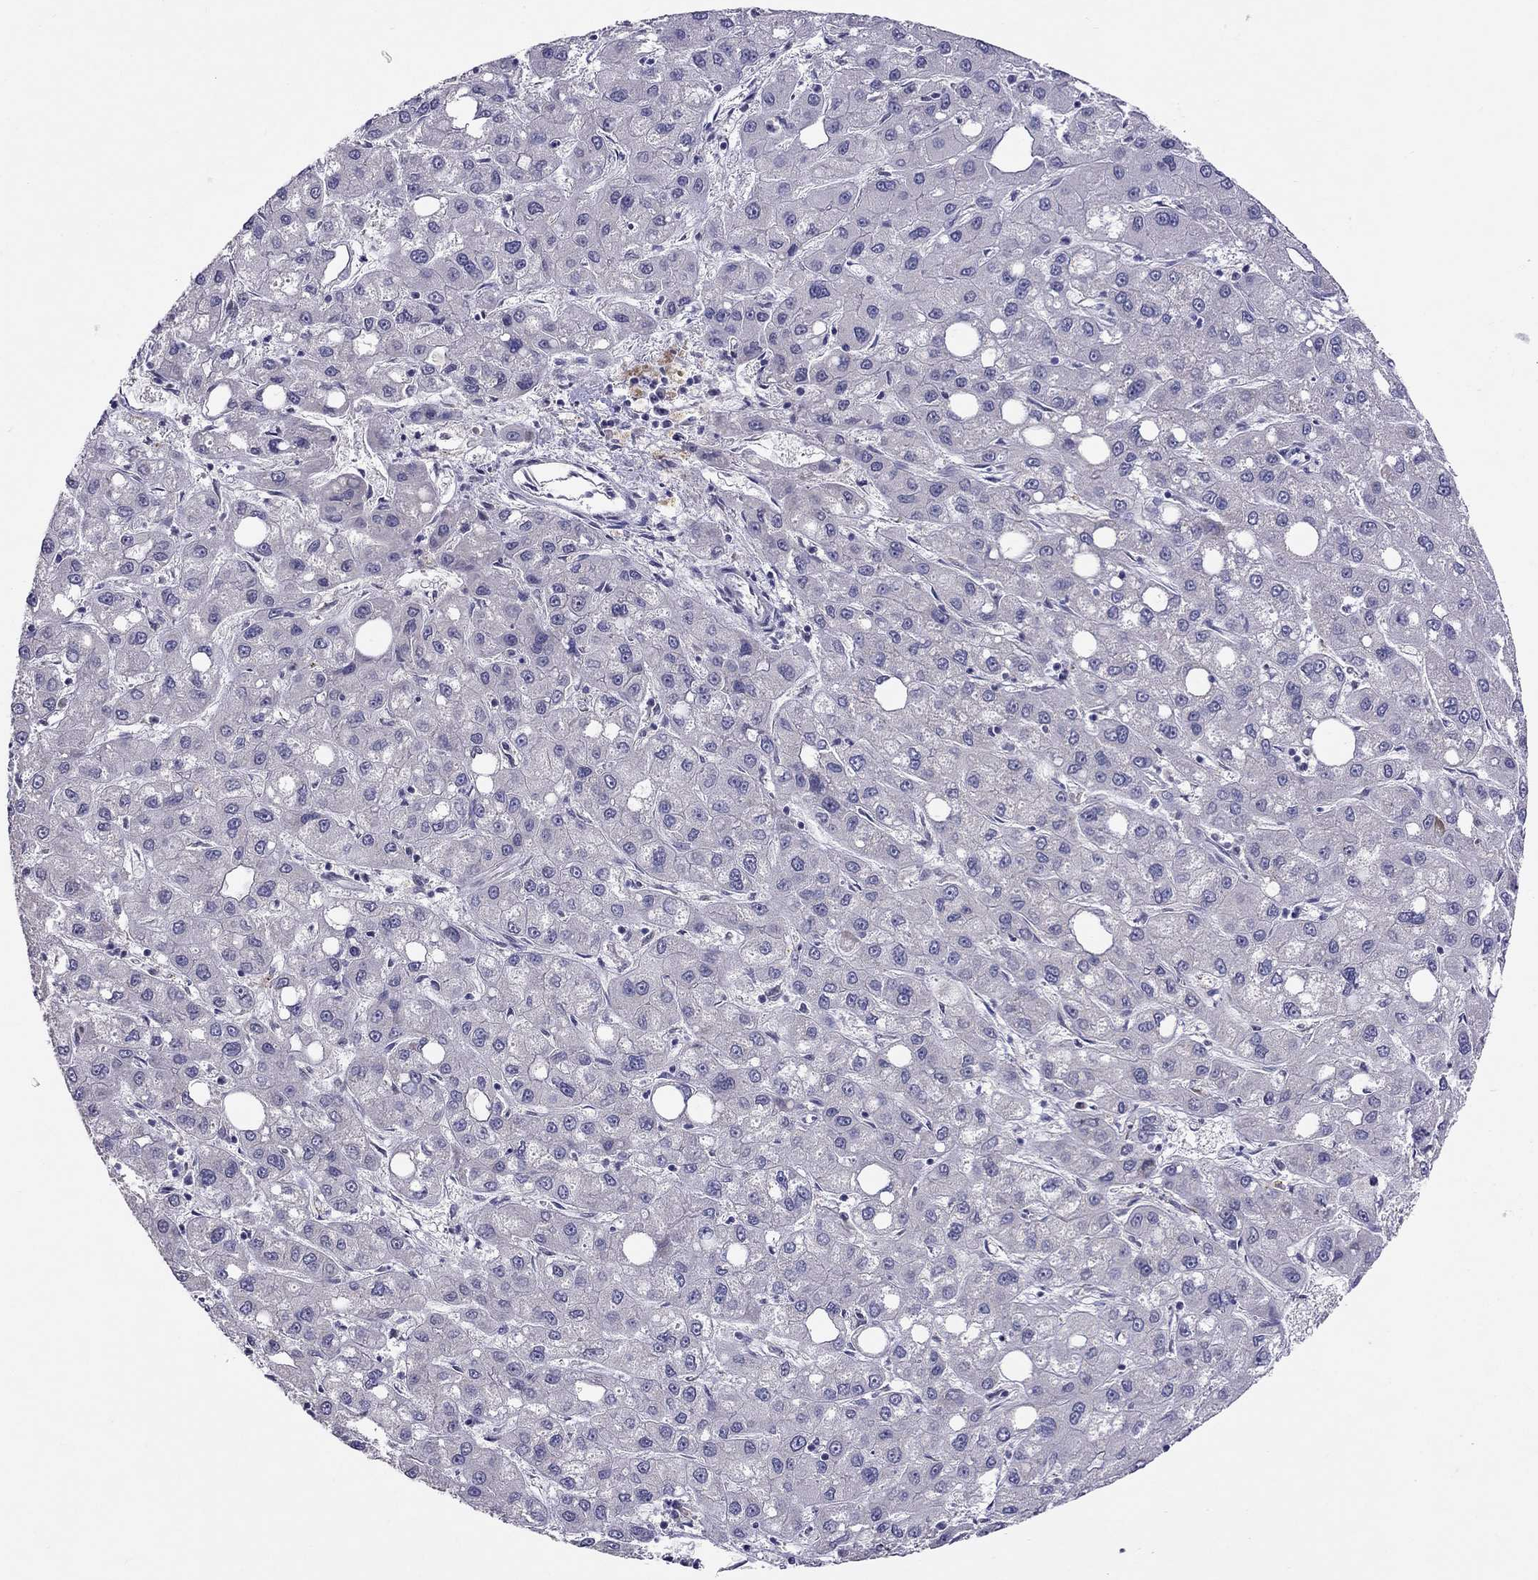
{"staining": {"intensity": "negative", "quantity": "none", "location": "none"}, "tissue": "liver cancer", "cell_type": "Tumor cells", "image_type": "cancer", "snomed": [{"axis": "morphology", "description": "Carcinoma, Hepatocellular, NOS"}, {"axis": "topography", "description": "Liver"}], "caption": "Image shows no significant protein positivity in tumor cells of liver cancer (hepatocellular carcinoma).", "gene": "MYO3B", "patient": {"sex": "male", "age": 73}}